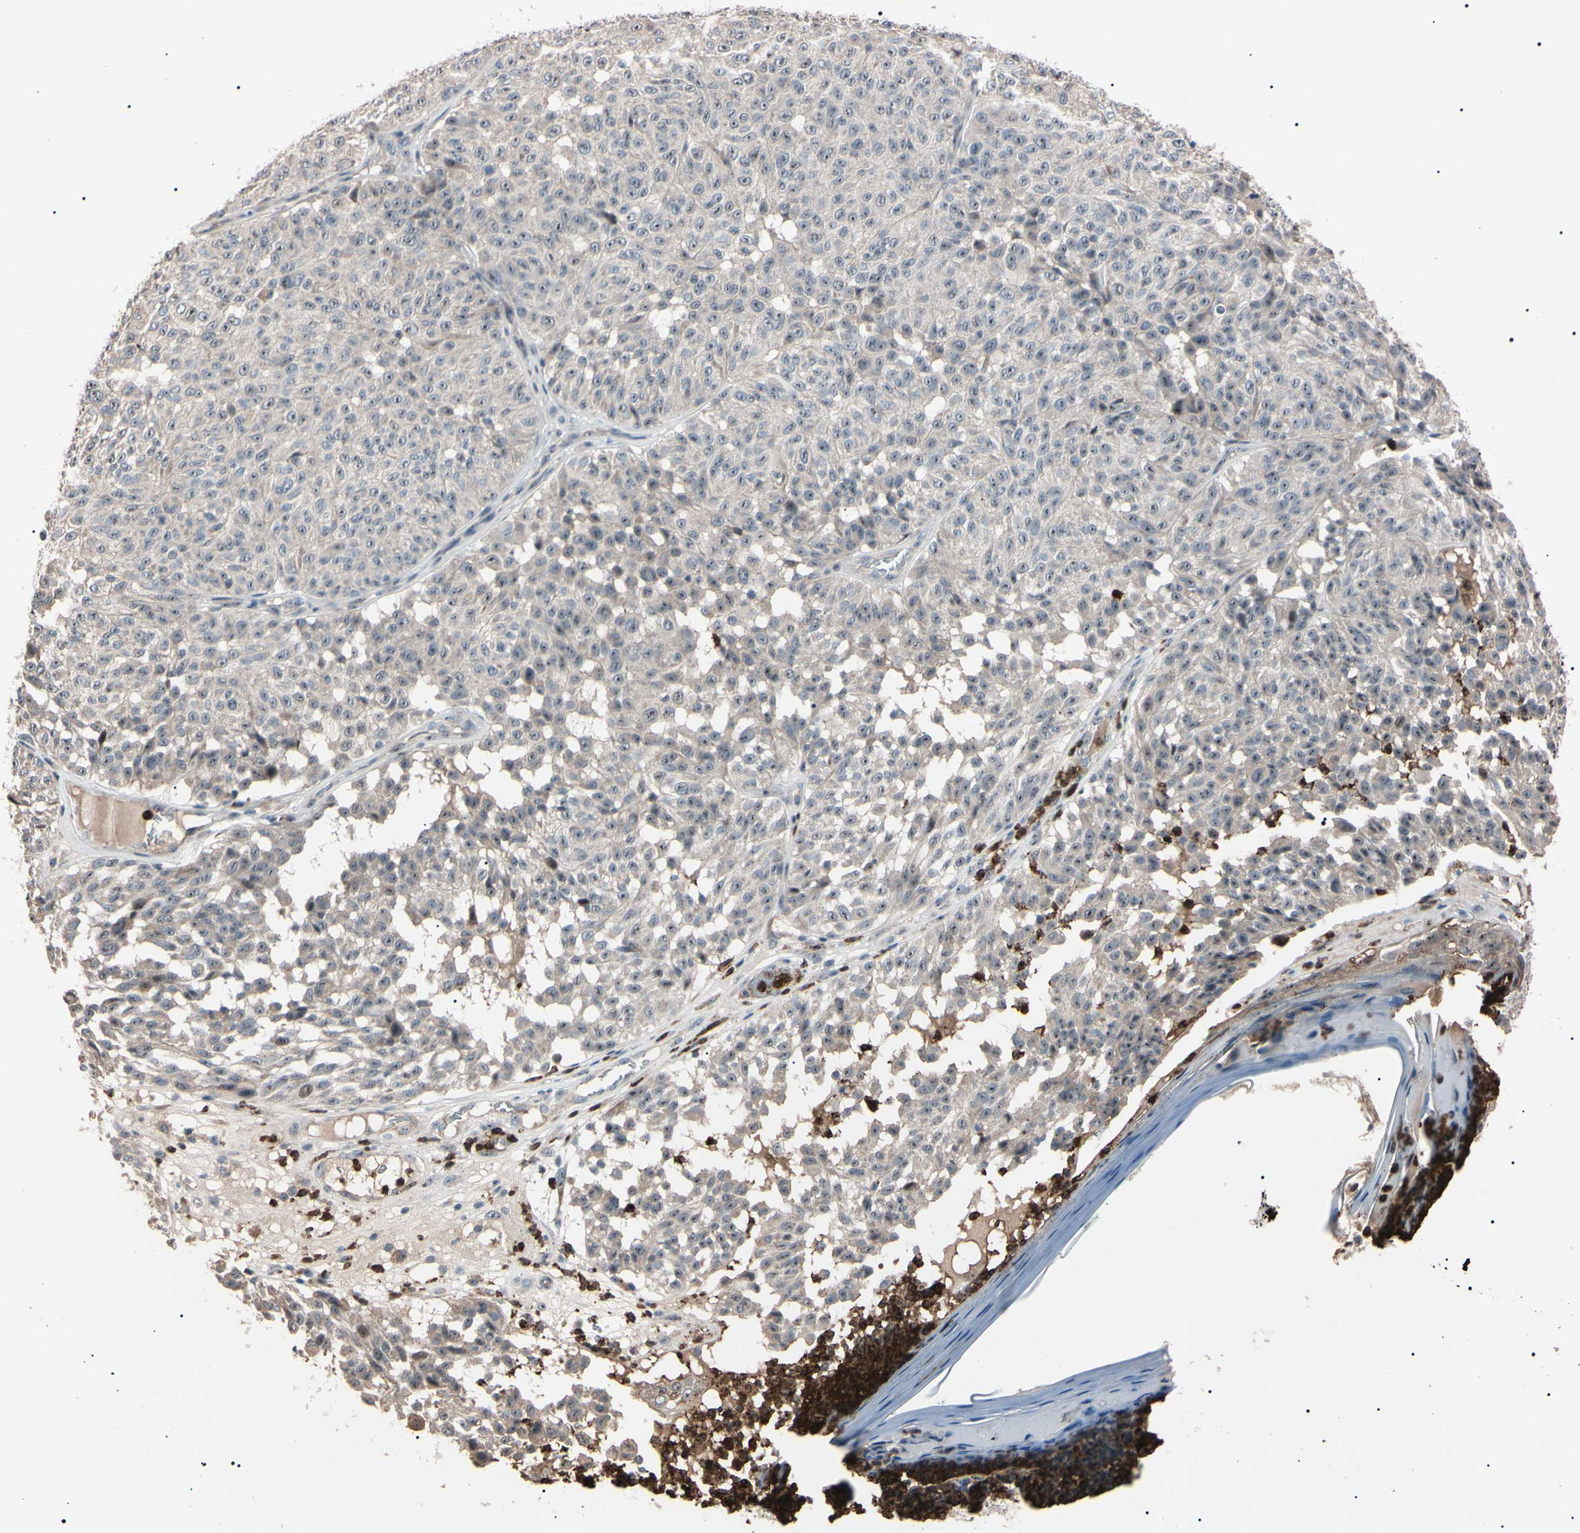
{"staining": {"intensity": "weak", "quantity": ">75%", "location": "cytoplasmic/membranous"}, "tissue": "melanoma", "cell_type": "Tumor cells", "image_type": "cancer", "snomed": [{"axis": "morphology", "description": "Malignant melanoma, NOS"}, {"axis": "topography", "description": "Skin"}], "caption": "Melanoma tissue displays weak cytoplasmic/membranous positivity in approximately >75% of tumor cells", "gene": "TRAF5", "patient": {"sex": "female", "age": 46}}